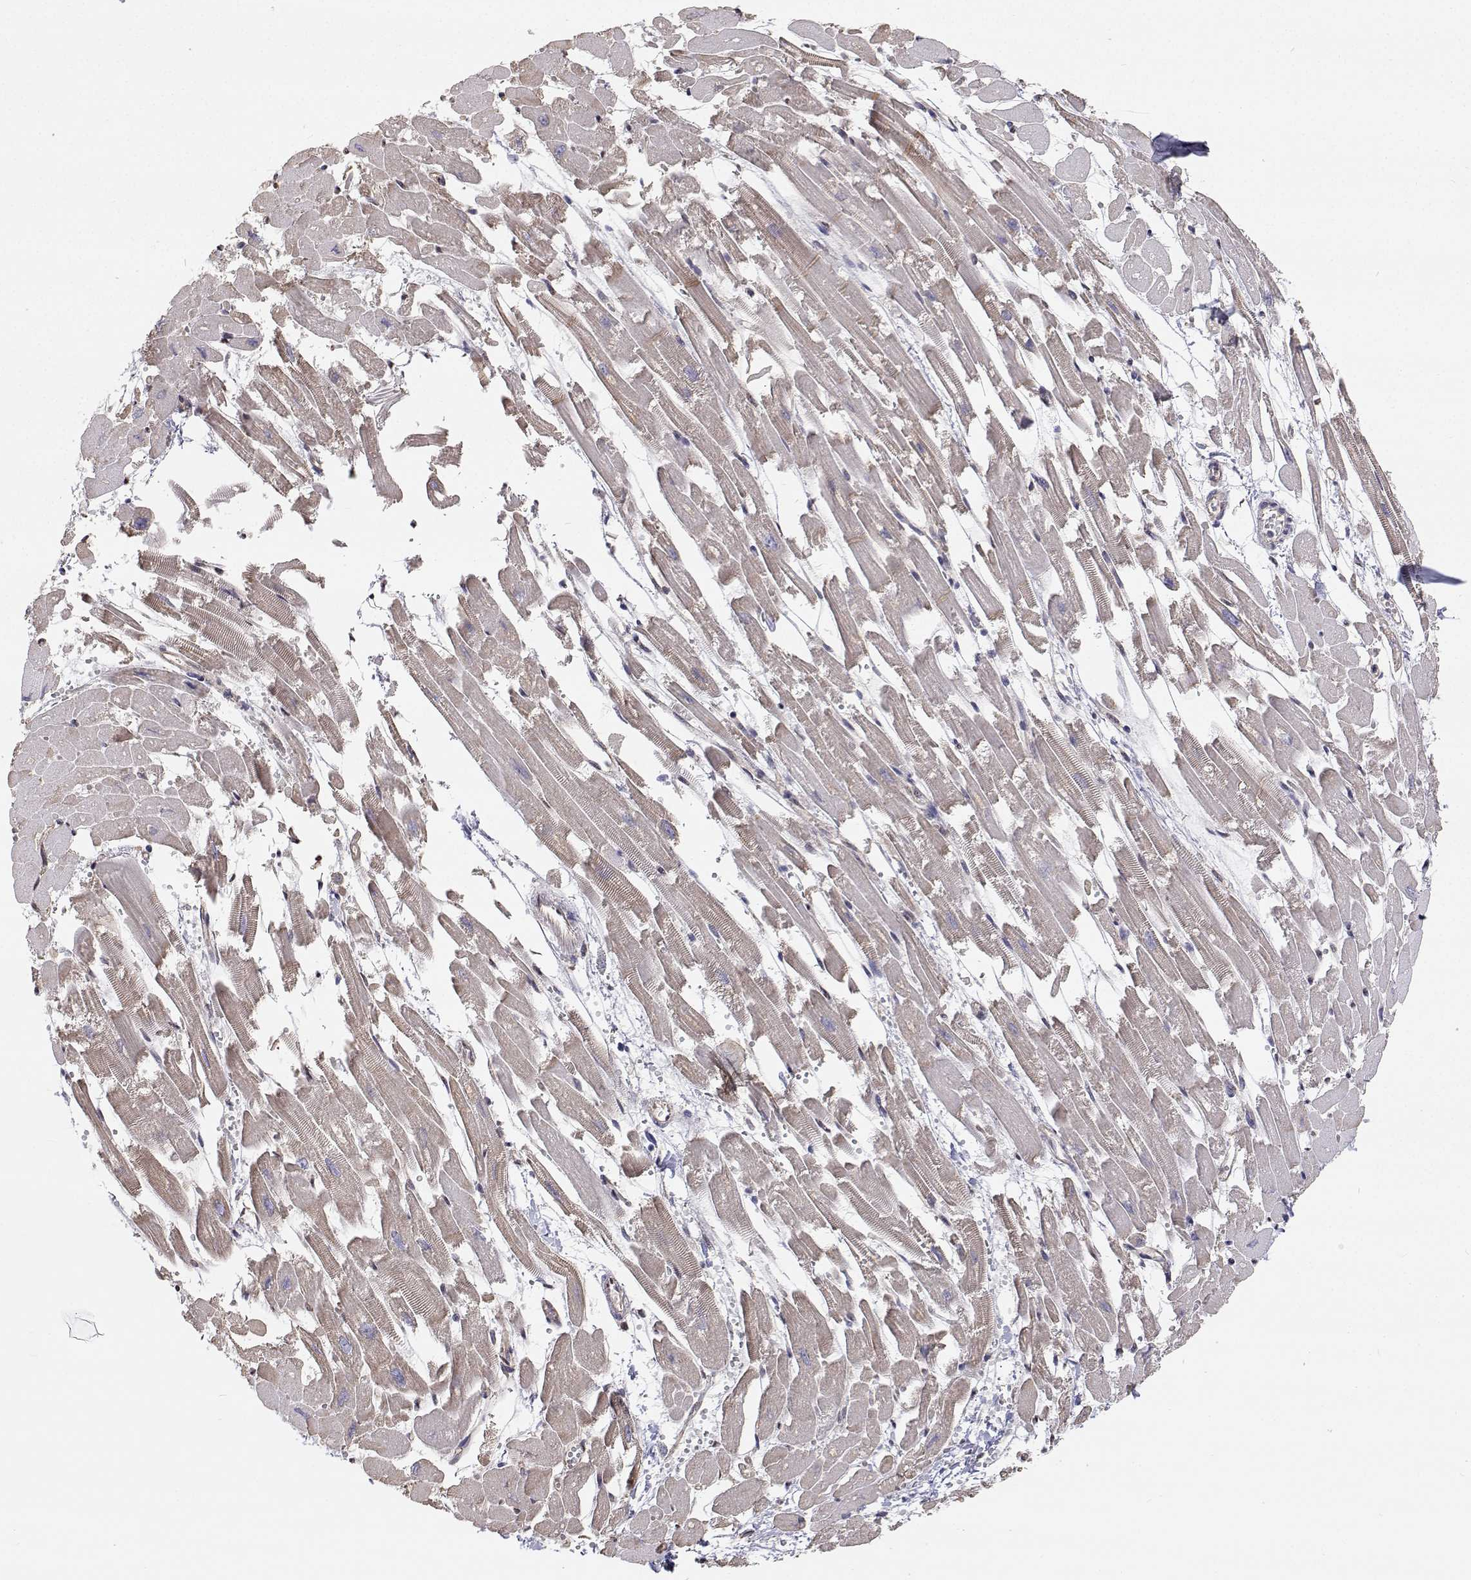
{"staining": {"intensity": "weak", "quantity": "<25%", "location": "cytoplasmic/membranous"}, "tissue": "heart muscle", "cell_type": "Cardiomyocytes", "image_type": "normal", "snomed": [{"axis": "morphology", "description": "Normal tissue, NOS"}, {"axis": "topography", "description": "Heart"}], "caption": "The IHC image has no significant expression in cardiomyocytes of heart muscle. (Stains: DAB immunohistochemistry with hematoxylin counter stain, Microscopy: brightfield microscopy at high magnification).", "gene": "GSDMA", "patient": {"sex": "female", "age": 52}}